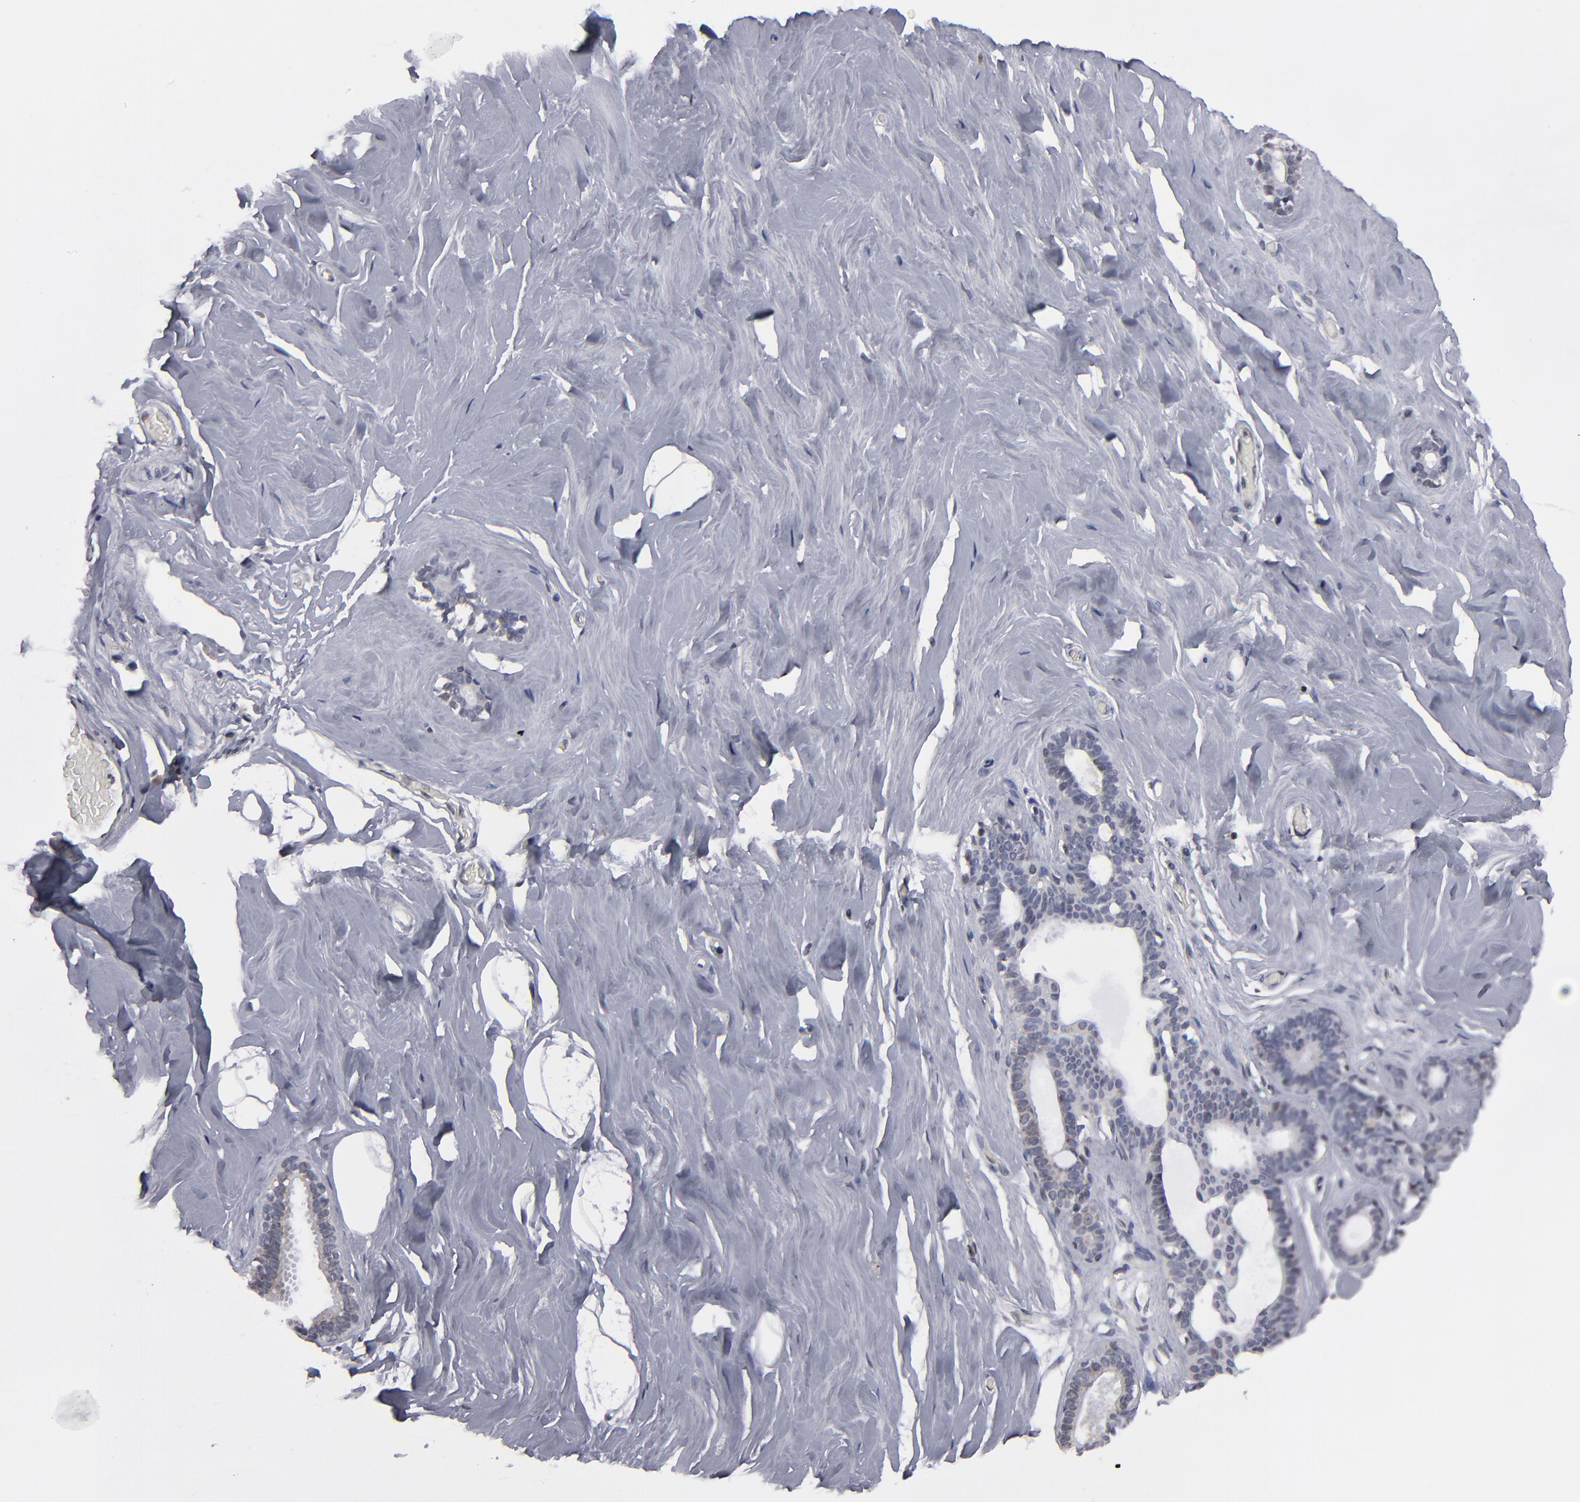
{"staining": {"intensity": "negative", "quantity": "none", "location": "none"}, "tissue": "breast", "cell_type": "Adipocytes", "image_type": "normal", "snomed": [{"axis": "morphology", "description": "Normal tissue, NOS"}, {"axis": "topography", "description": "Breast"}], "caption": "This is an IHC image of normal human breast. There is no positivity in adipocytes.", "gene": "ODF2", "patient": {"sex": "female", "age": 75}}